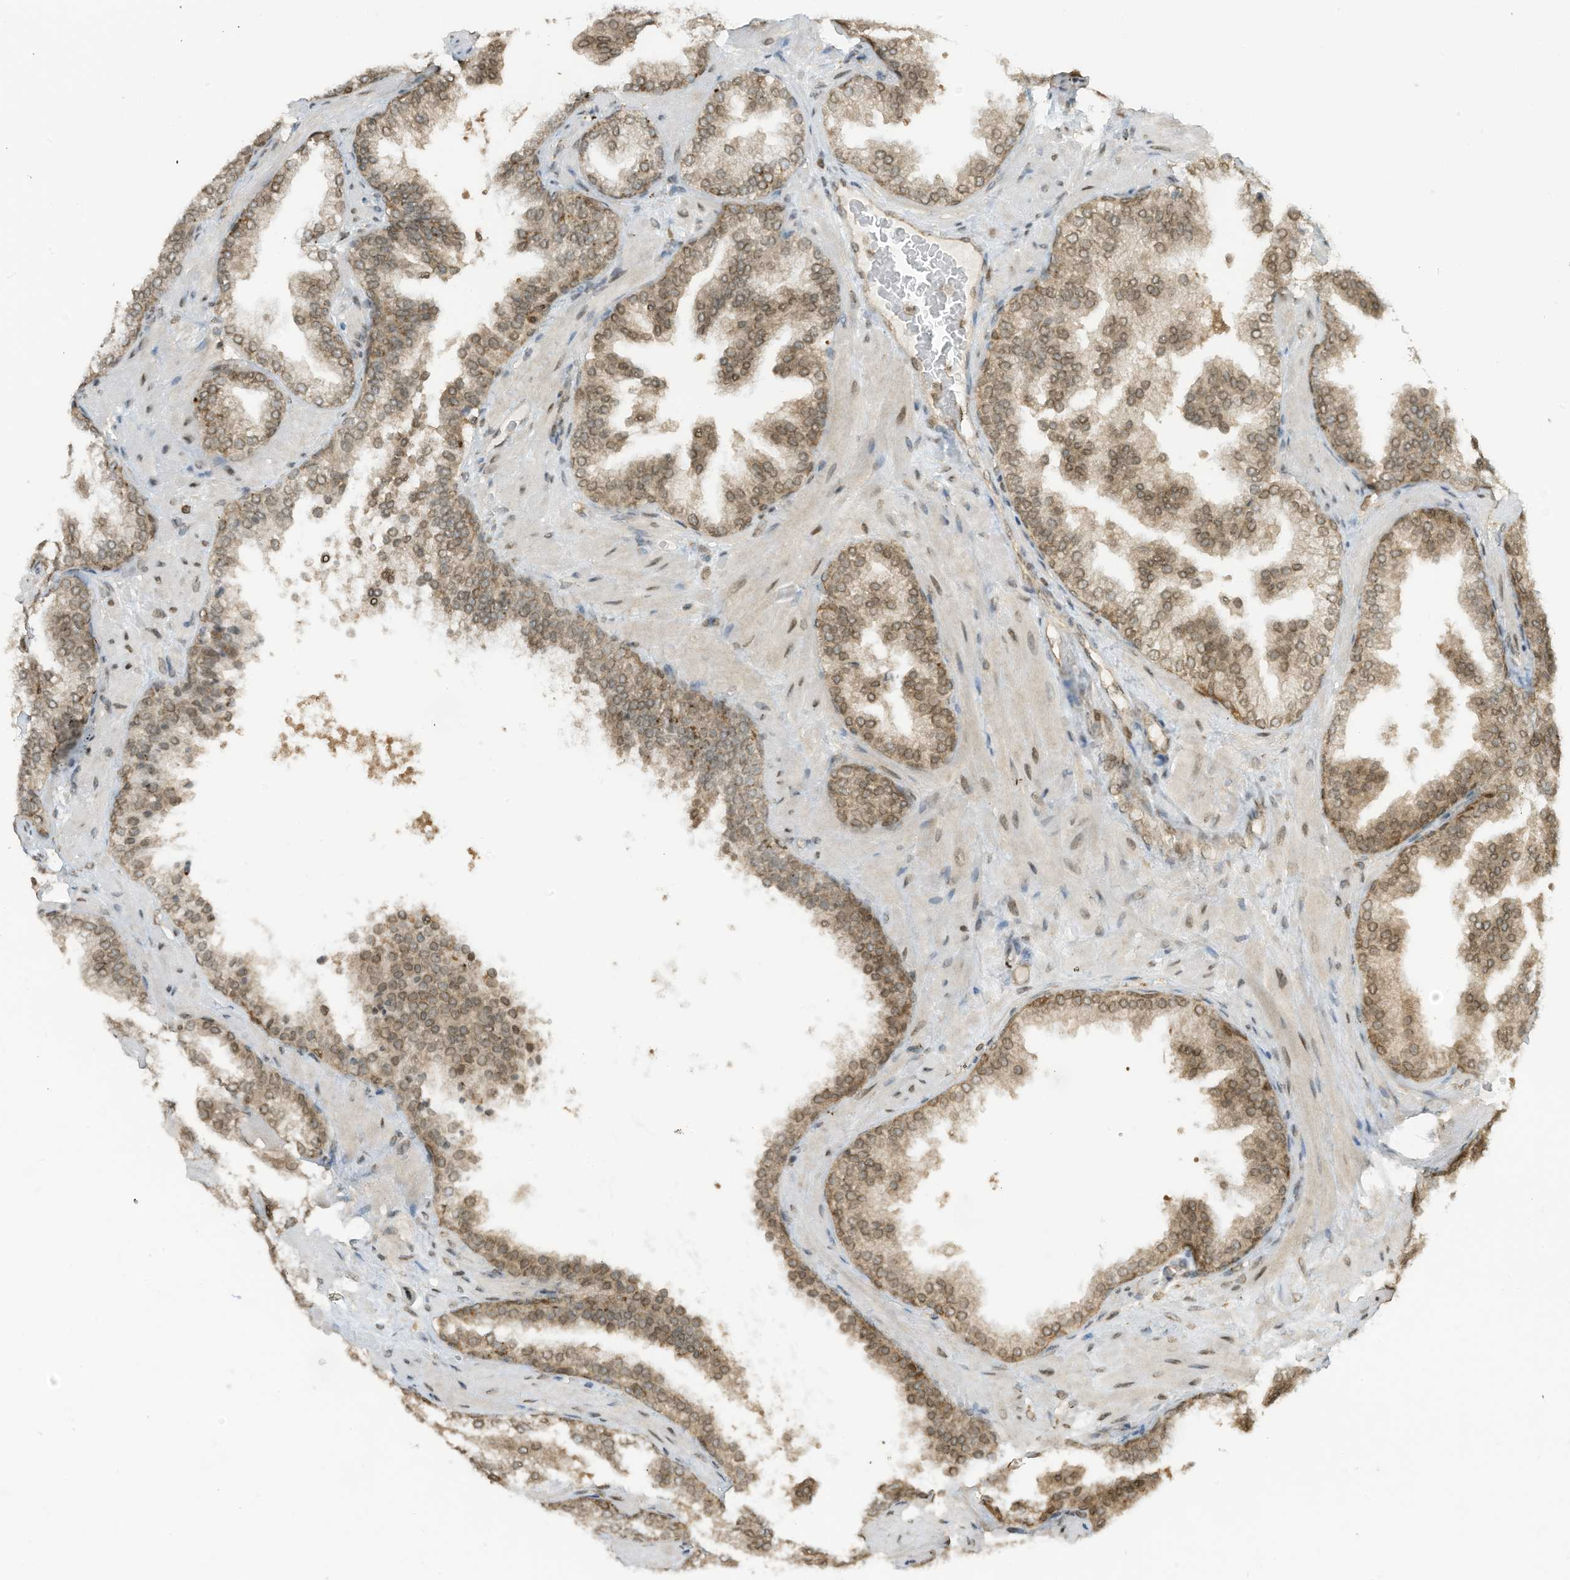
{"staining": {"intensity": "moderate", "quantity": "<25%", "location": "cytoplasmic/membranous,nuclear"}, "tissue": "prostate cancer", "cell_type": "Tumor cells", "image_type": "cancer", "snomed": [{"axis": "morphology", "description": "Adenocarcinoma, High grade"}, {"axis": "topography", "description": "Prostate"}], "caption": "This photomicrograph reveals prostate cancer (adenocarcinoma (high-grade)) stained with immunohistochemistry (IHC) to label a protein in brown. The cytoplasmic/membranous and nuclear of tumor cells show moderate positivity for the protein. Nuclei are counter-stained blue.", "gene": "KPNB1", "patient": {"sex": "male", "age": 58}}